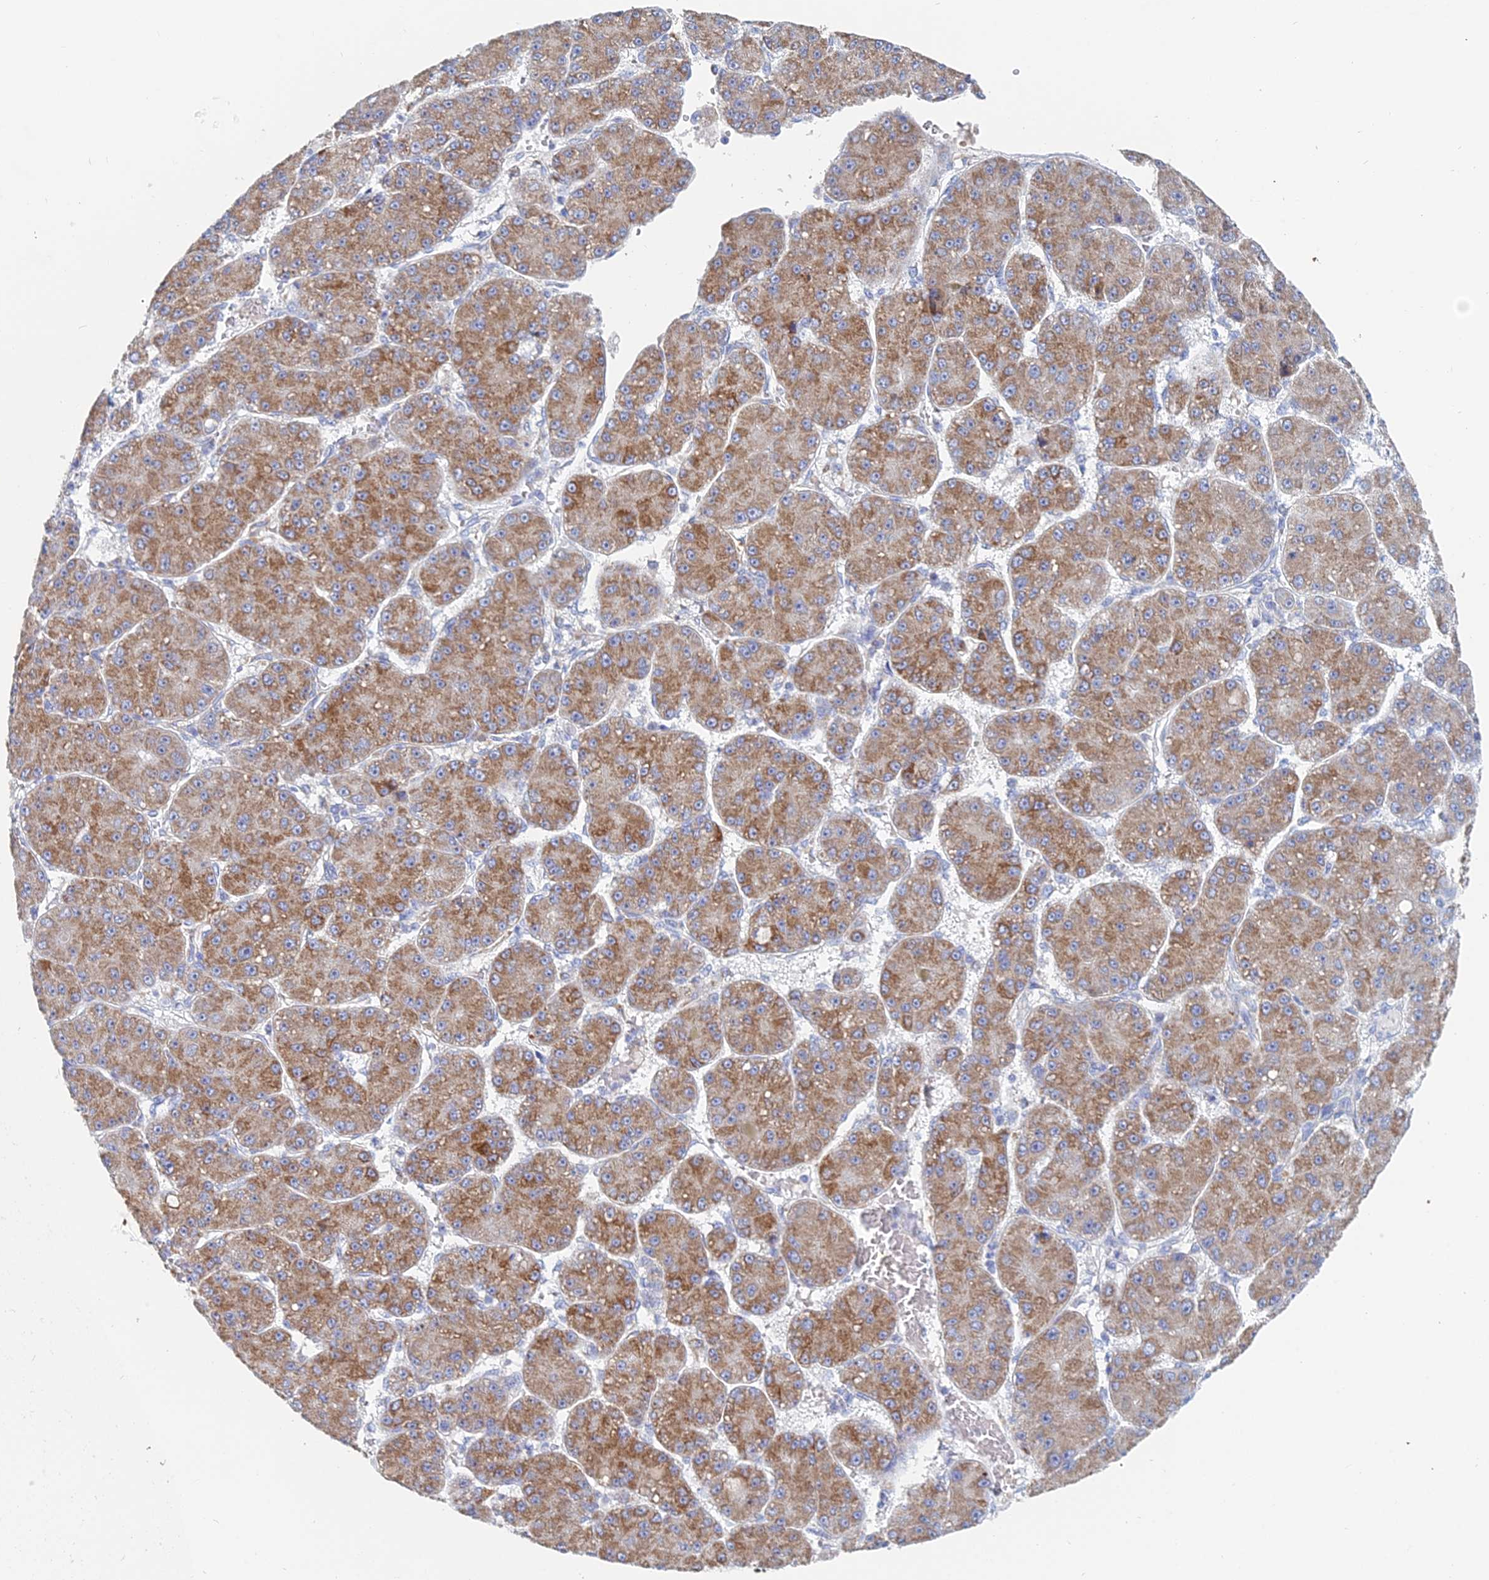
{"staining": {"intensity": "moderate", "quantity": ">75%", "location": "cytoplasmic/membranous"}, "tissue": "liver cancer", "cell_type": "Tumor cells", "image_type": "cancer", "snomed": [{"axis": "morphology", "description": "Carcinoma, Hepatocellular, NOS"}, {"axis": "topography", "description": "Liver"}], "caption": "Immunohistochemical staining of hepatocellular carcinoma (liver) displays moderate cytoplasmic/membranous protein staining in about >75% of tumor cells. (brown staining indicates protein expression, while blue staining denotes nuclei).", "gene": "CRACR2B", "patient": {"sex": "male", "age": 67}}